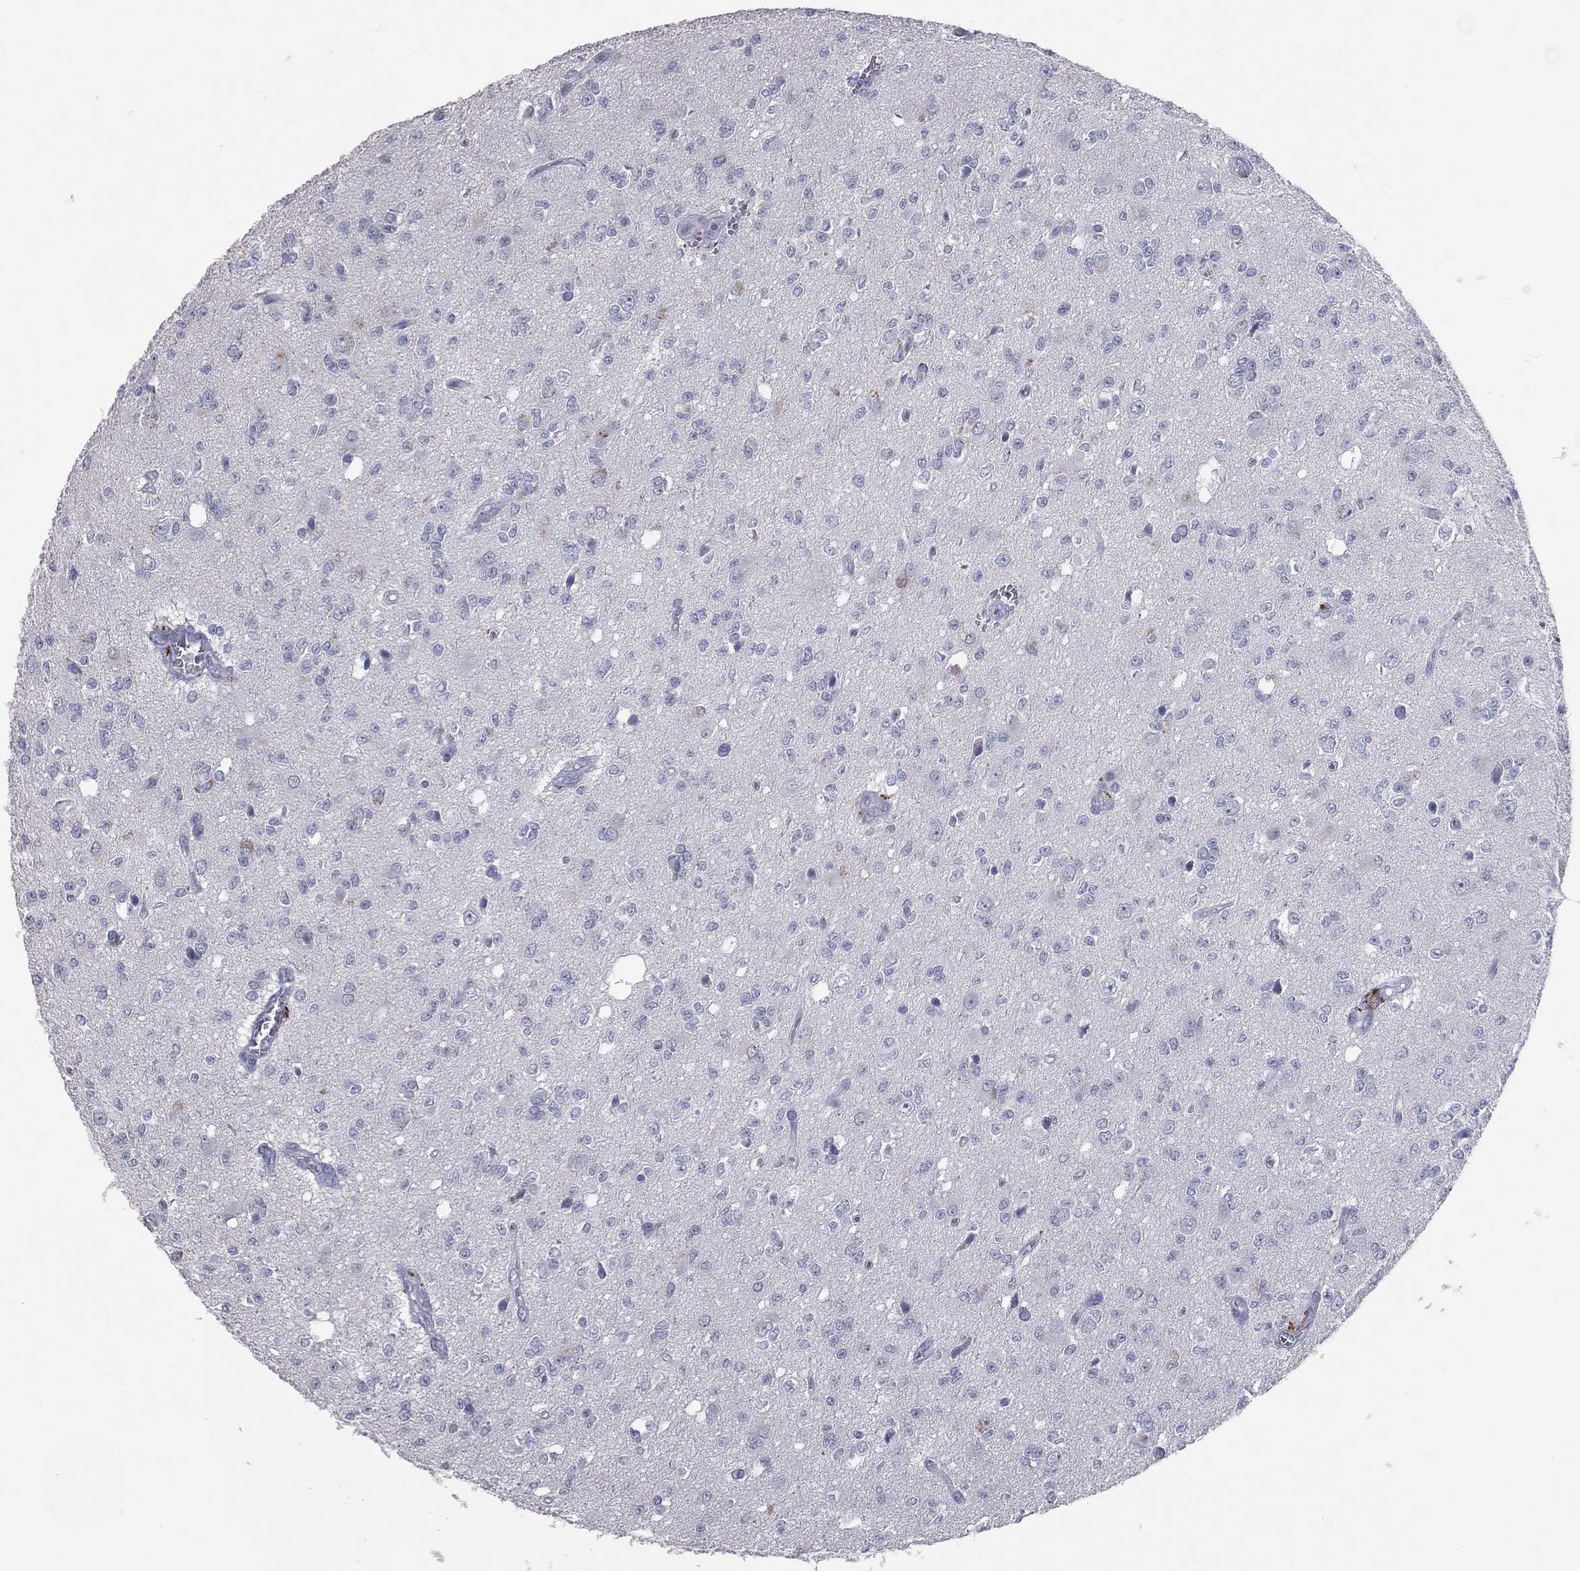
{"staining": {"intensity": "negative", "quantity": "none", "location": "none"}, "tissue": "glioma", "cell_type": "Tumor cells", "image_type": "cancer", "snomed": [{"axis": "morphology", "description": "Glioma, malignant, Low grade"}, {"axis": "topography", "description": "Brain"}], "caption": "Human malignant glioma (low-grade) stained for a protein using IHC demonstrates no staining in tumor cells.", "gene": "TFPI2", "patient": {"sex": "female", "age": 45}}